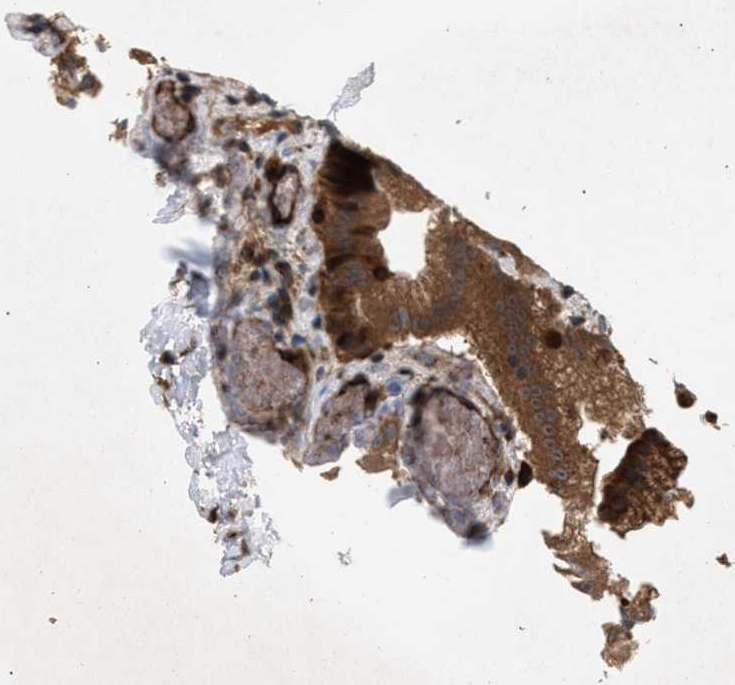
{"staining": {"intensity": "strong", "quantity": ">75%", "location": "cytoplasmic/membranous"}, "tissue": "gallbladder", "cell_type": "Glandular cells", "image_type": "normal", "snomed": [{"axis": "morphology", "description": "Normal tissue, NOS"}, {"axis": "topography", "description": "Gallbladder"}], "caption": "This histopathology image exhibits IHC staining of normal gallbladder, with high strong cytoplasmic/membranous expression in about >75% of glandular cells.", "gene": "GCC1", "patient": {"sex": "male", "age": 49}}